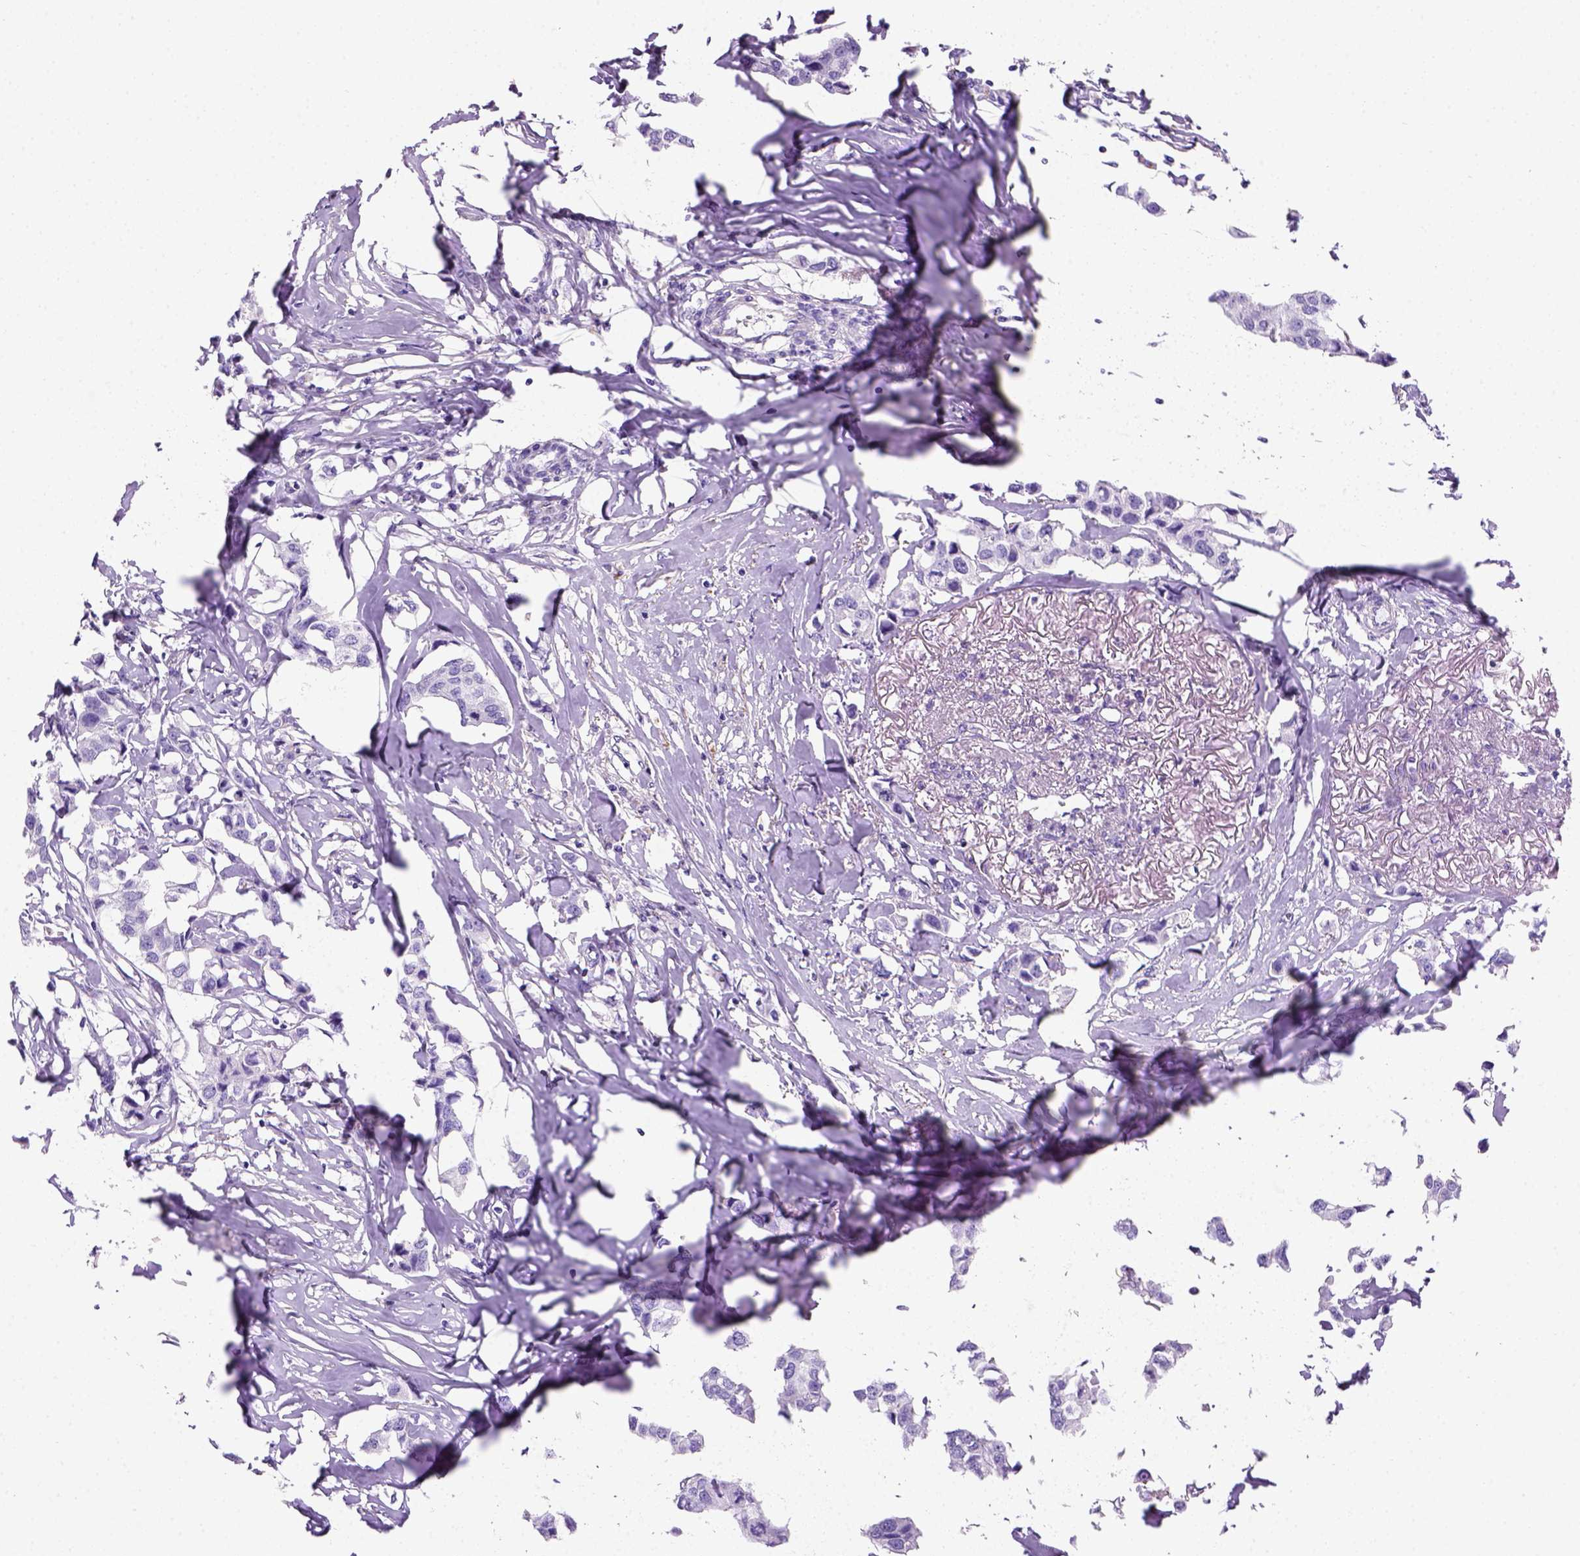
{"staining": {"intensity": "negative", "quantity": "none", "location": "none"}, "tissue": "breast cancer", "cell_type": "Tumor cells", "image_type": "cancer", "snomed": [{"axis": "morphology", "description": "Duct carcinoma"}, {"axis": "topography", "description": "Breast"}], "caption": "Immunohistochemistry (IHC) image of breast cancer (intraductal carcinoma) stained for a protein (brown), which displays no expression in tumor cells.", "gene": "ARHGEF33", "patient": {"sex": "female", "age": 80}}